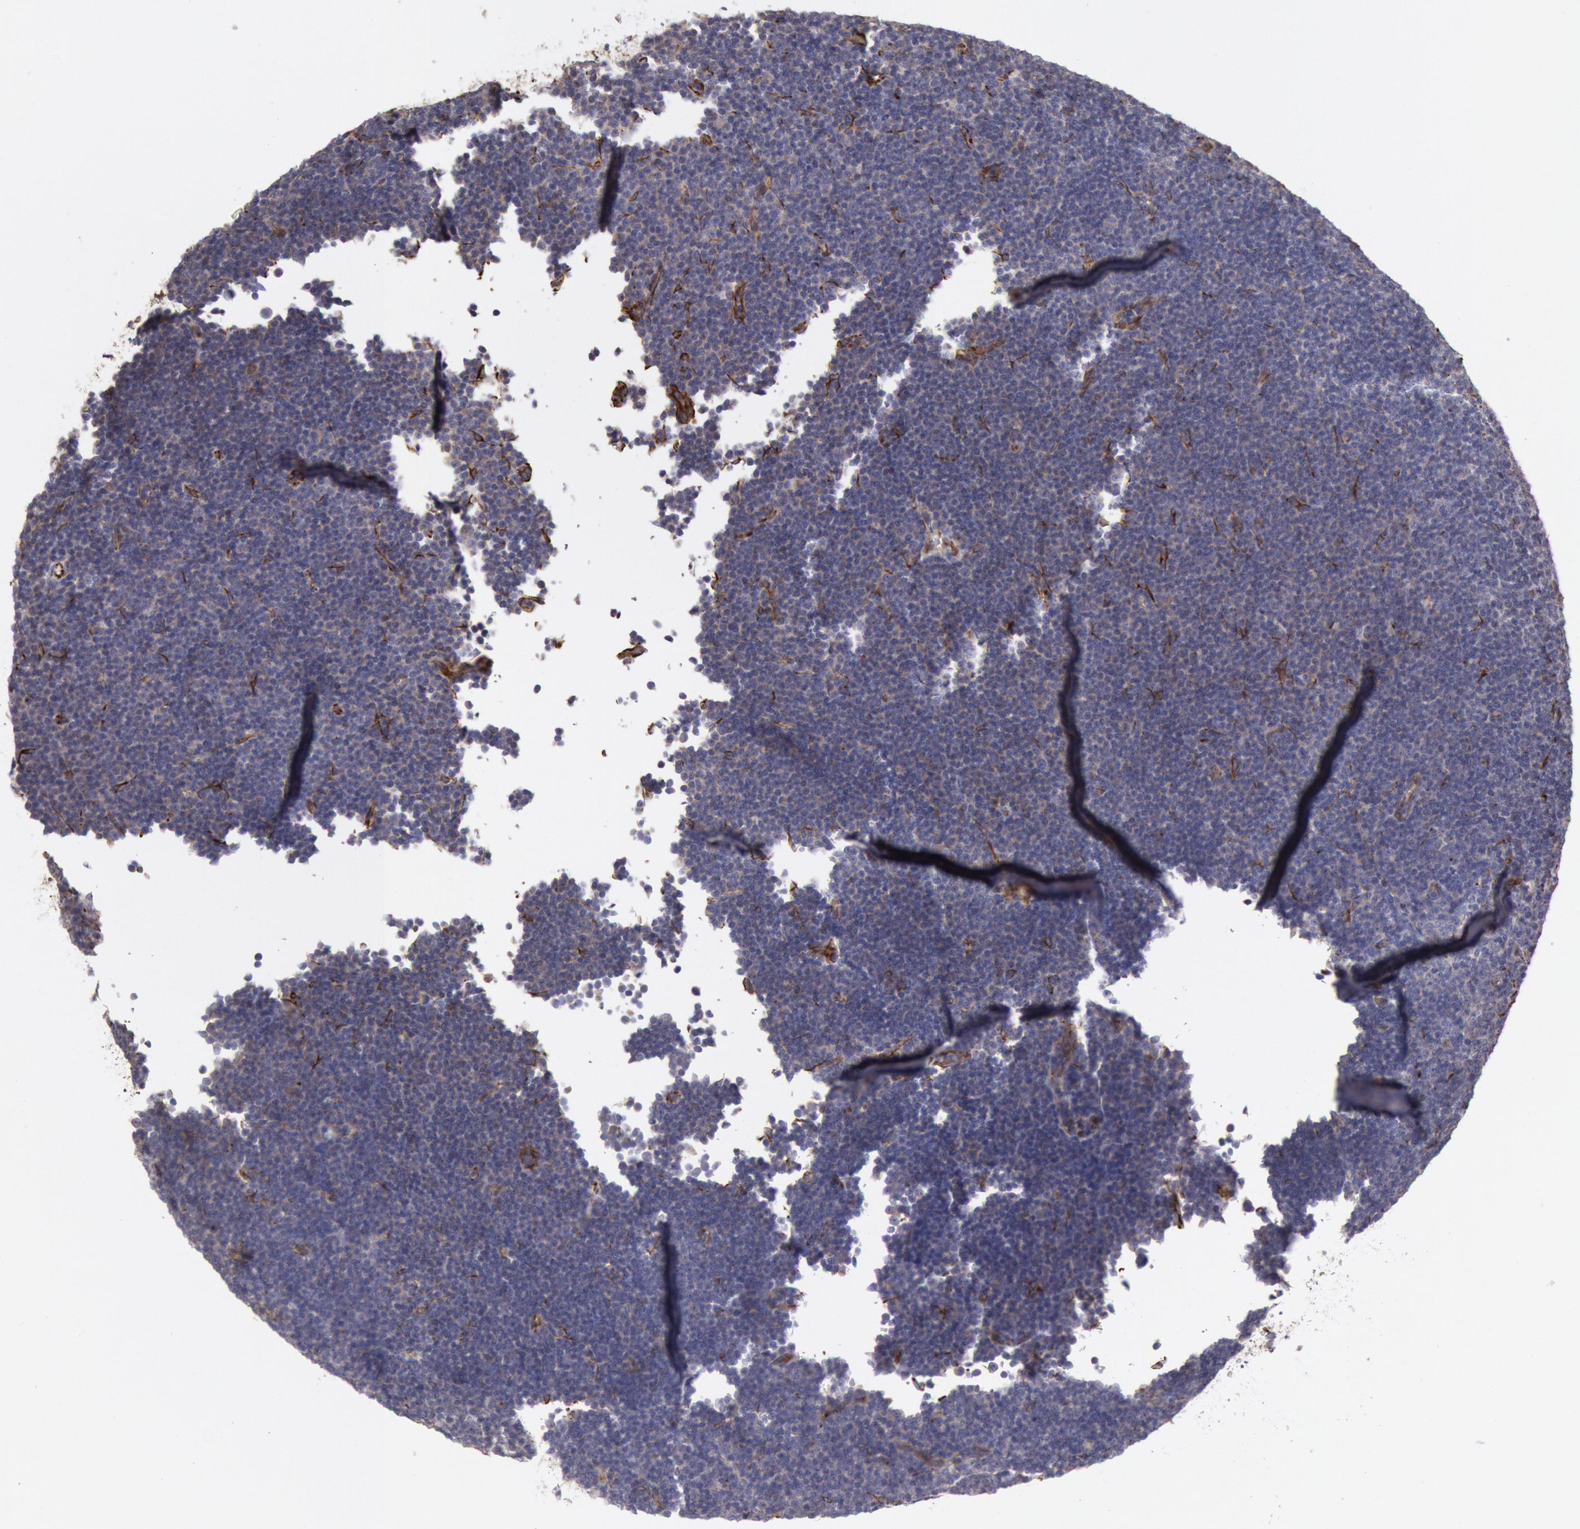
{"staining": {"intensity": "negative", "quantity": "none", "location": "none"}, "tissue": "lymphoma", "cell_type": "Tumor cells", "image_type": "cancer", "snomed": [{"axis": "morphology", "description": "Malignant lymphoma, non-Hodgkin's type, Low grade"}, {"axis": "topography", "description": "Lymph node"}], "caption": "Immunohistochemistry of human low-grade malignant lymphoma, non-Hodgkin's type shows no expression in tumor cells.", "gene": "RNF139", "patient": {"sex": "male", "age": 57}}